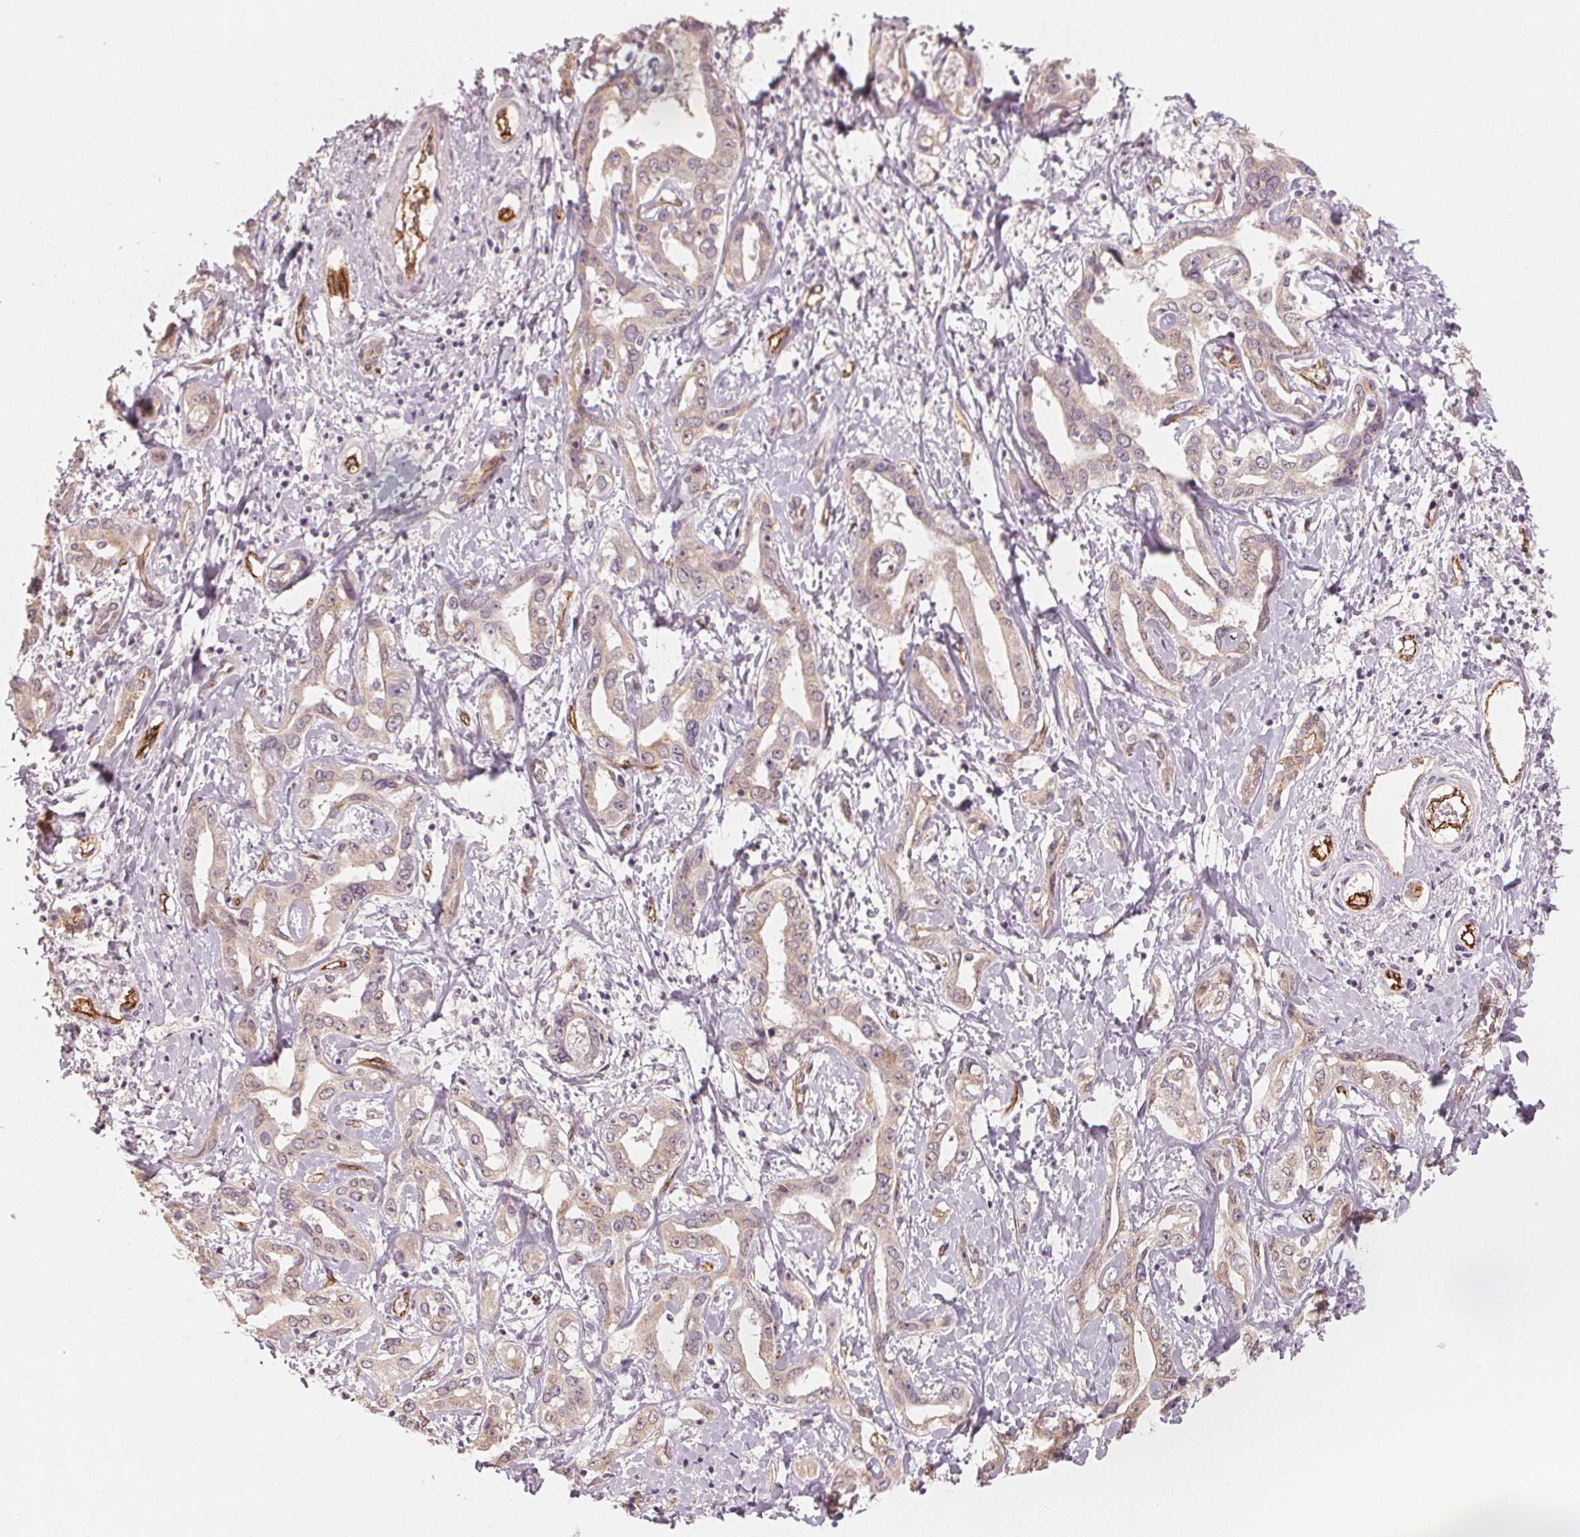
{"staining": {"intensity": "negative", "quantity": "none", "location": "none"}, "tissue": "liver cancer", "cell_type": "Tumor cells", "image_type": "cancer", "snomed": [{"axis": "morphology", "description": "Cholangiocarcinoma"}, {"axis": "topography", "description": "Liver"}], "caption": "This is an immunohistochemistry (IHC) photomicrograph of liver cancer. There is no expression in tumor cells.", "gene": "CIB1", "patient": {"sex": "male", "age": 59}}